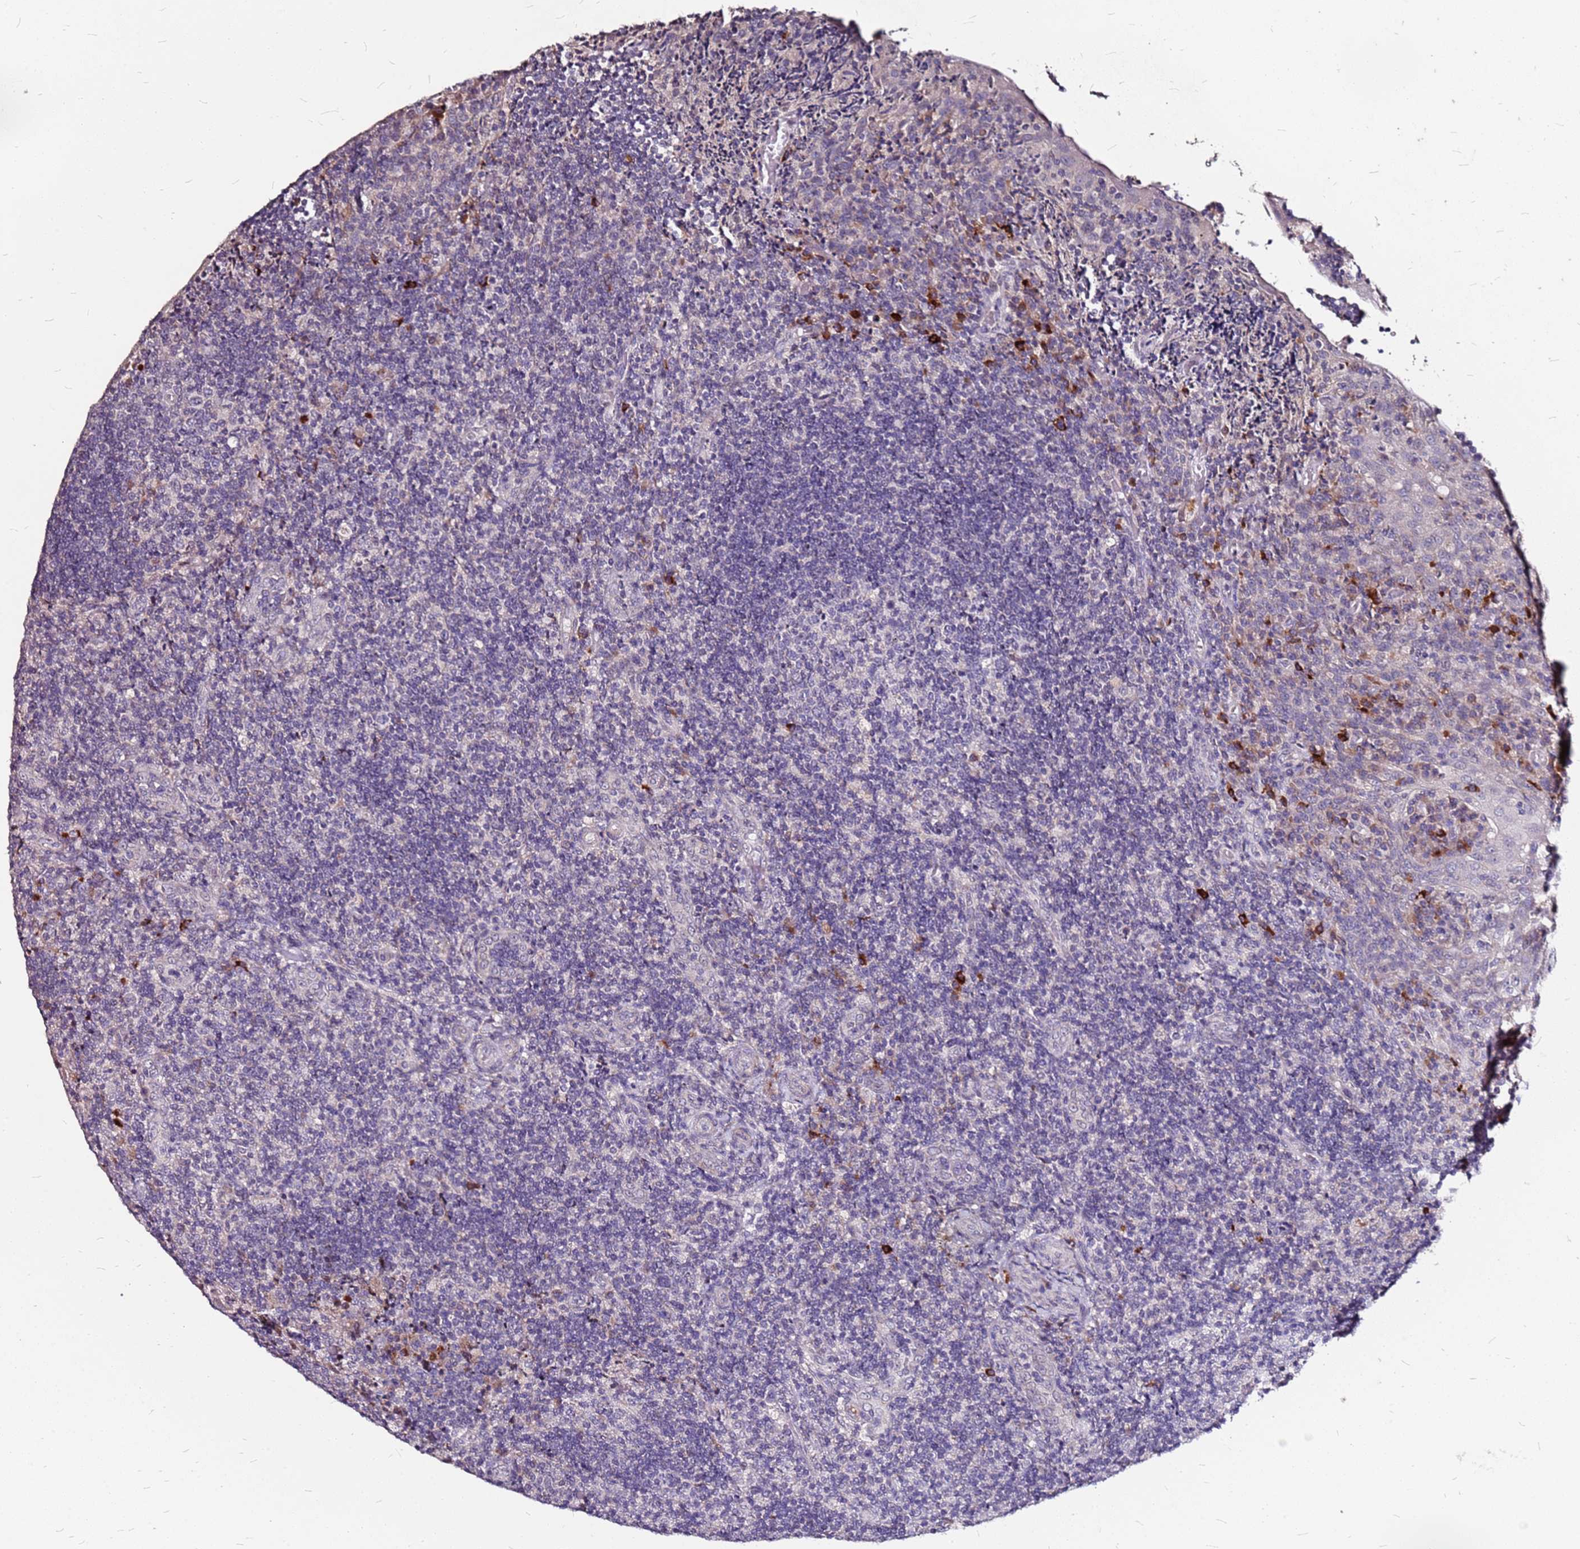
{"staining": {"intensity": "moderate", "quantity": "<25%", "location": "cytoplasmic/membranous"}, "tissue": "tonsil", "cell_type": "Germinal center cells", "image_type": "normal", "snomed": [{"axis": "morphology", "description": "Normal tissue, NOS"}, {"axis": "topography", "description": "Tonsil"}], "caption": "High-magnification brightfield microscopy of benign tonsil stained with DAB (3,3'-diaminobenzidine) (brown) and counterstained with hematoxylin (blue). germinal center cells exhibit moderate cytoplasmic/membranous positivity is identified in about<25% of cells.", "gene": "DCDC2C", "patient": {"sex": "male", "age": 17}}